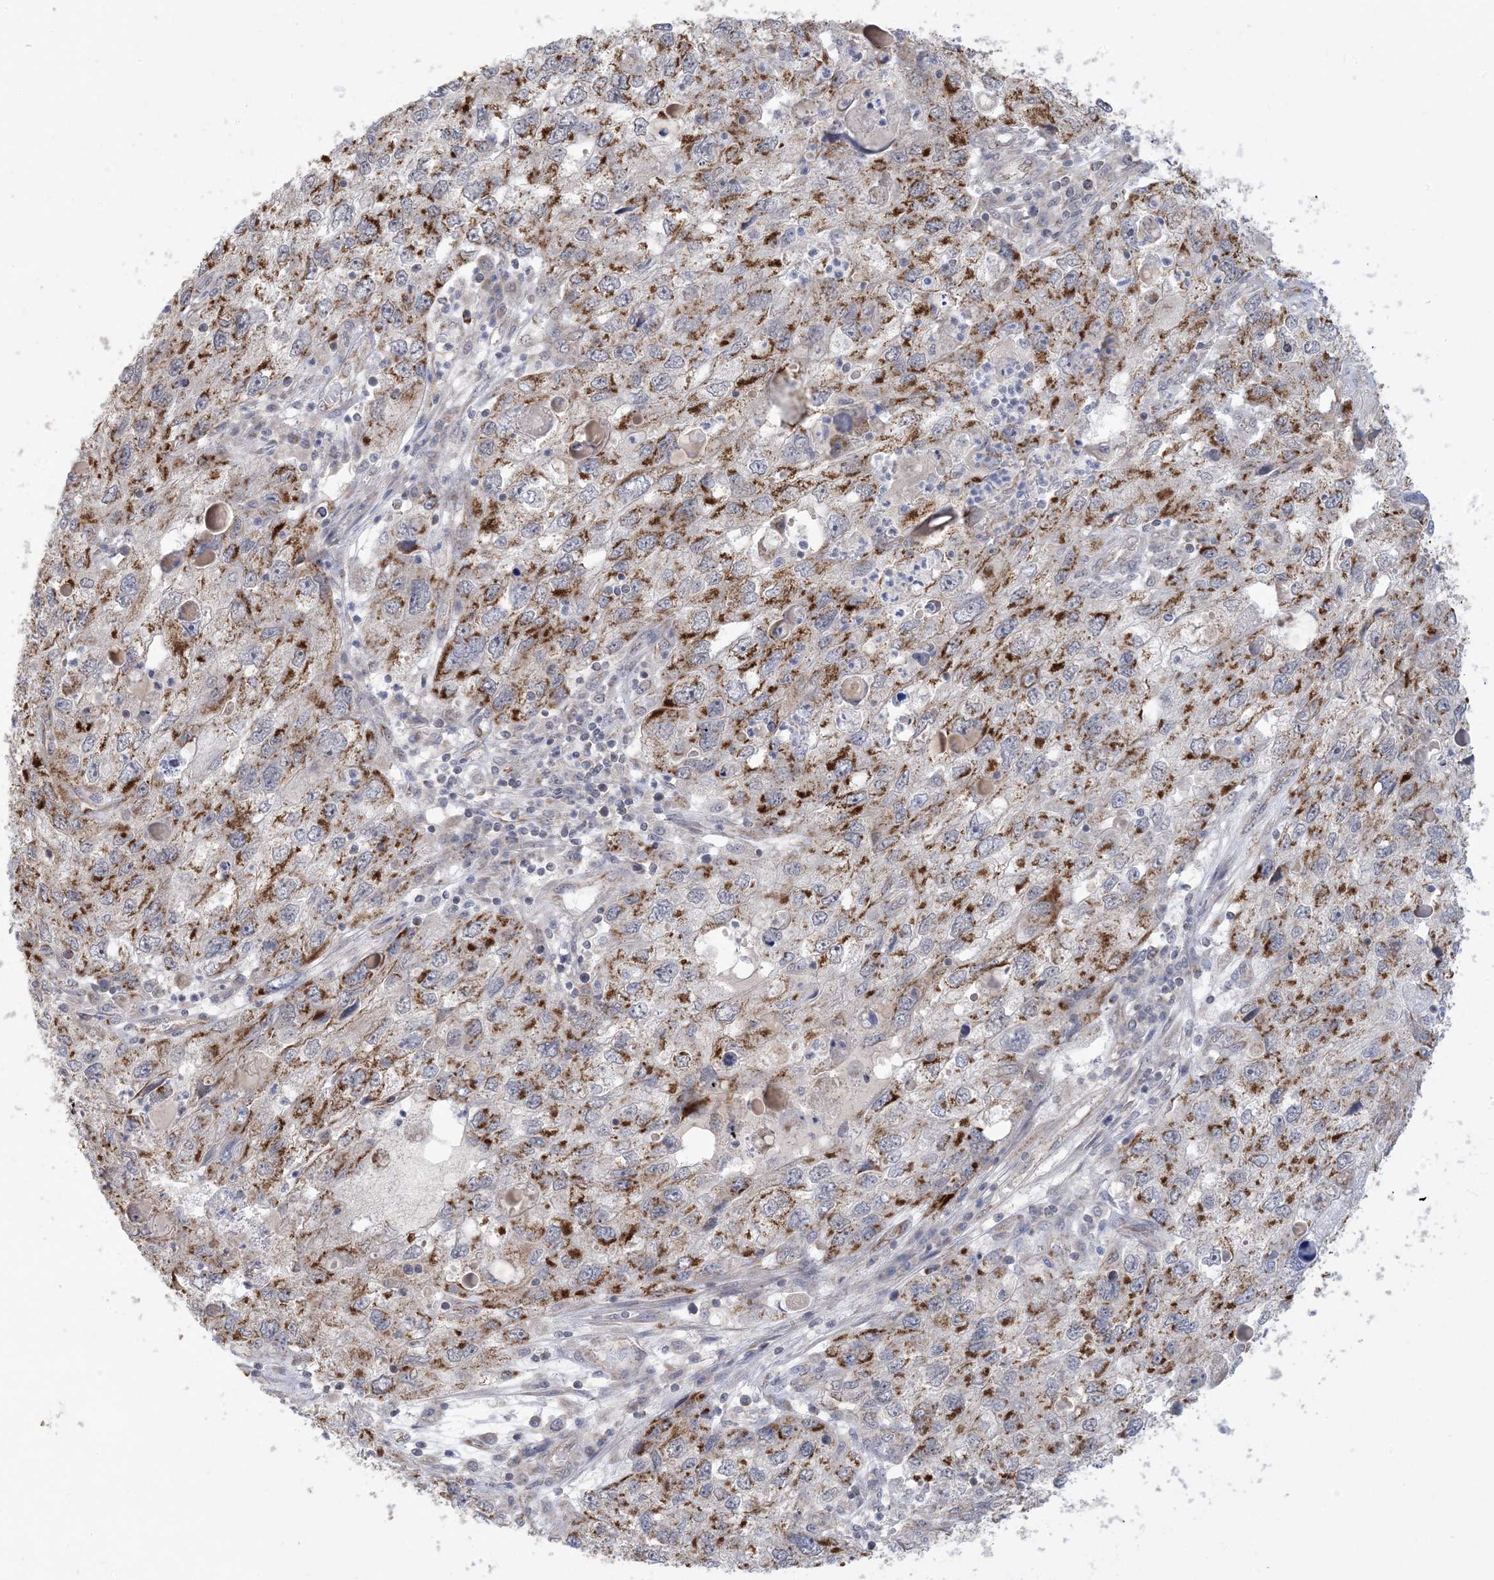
{"staining": {"intensity": "moderate", "quantity": ">75%", "location": "cytoplasmic/membranous"}, "tissue": "endometrial cancer", "cell_type": "Tumor cells", "image_type": "cancer", "snomed": [{"axis": "morphology", "description": "Adenocarcinoma, NOS"}, {"axis": "topography", "description": "Endometrium"}], "caption": "Protein expression analysis of endometrial adenocarcinoma reveals moderate cytoplasmic/membranous positivity in about >75% of tumor cells.", "gene": "TRMT10C", "patient": {"sex": "female", "age": 49}}